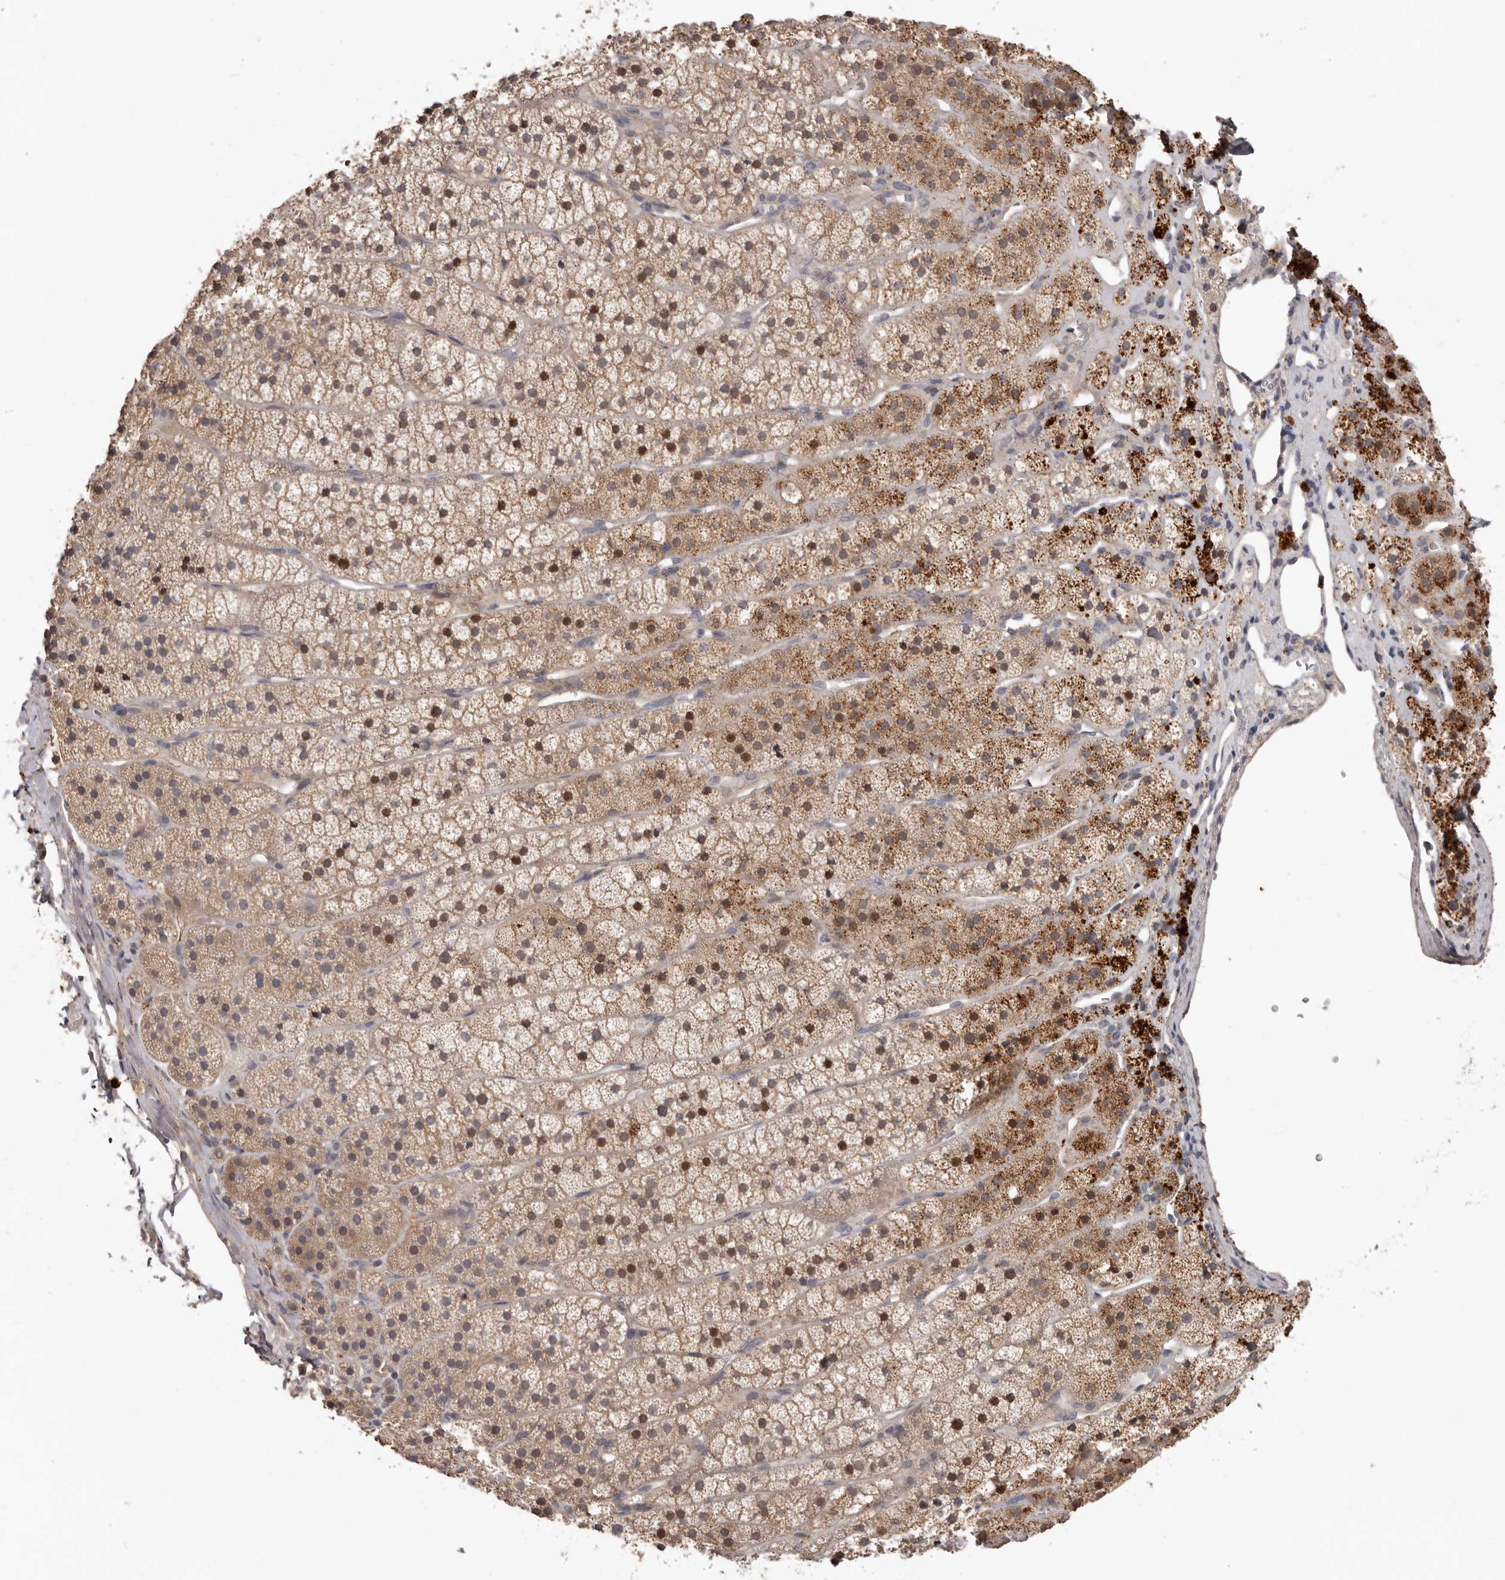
{"staining": {"intensity": "strong", "quantity": "25%-75%", "location": "cytoplasmic/membranous"}, "tissue": "adrenal gland", "cell_type": "Glandular cells", "image_type": "normal", "snomed": [{"axis": "morphology", "description": "Normal tissue, NOS"}, {"axis": "topography", "description": "Adrenal gland"}], "caption": "Adrenal gland stained for a protein (brown) exhibits strong cytoplasmic/membranous positive staining in approximately 25%-75% of glandular cells.", "gene": "NMUR1", "patient": {"sex": "female", "age": 44}}